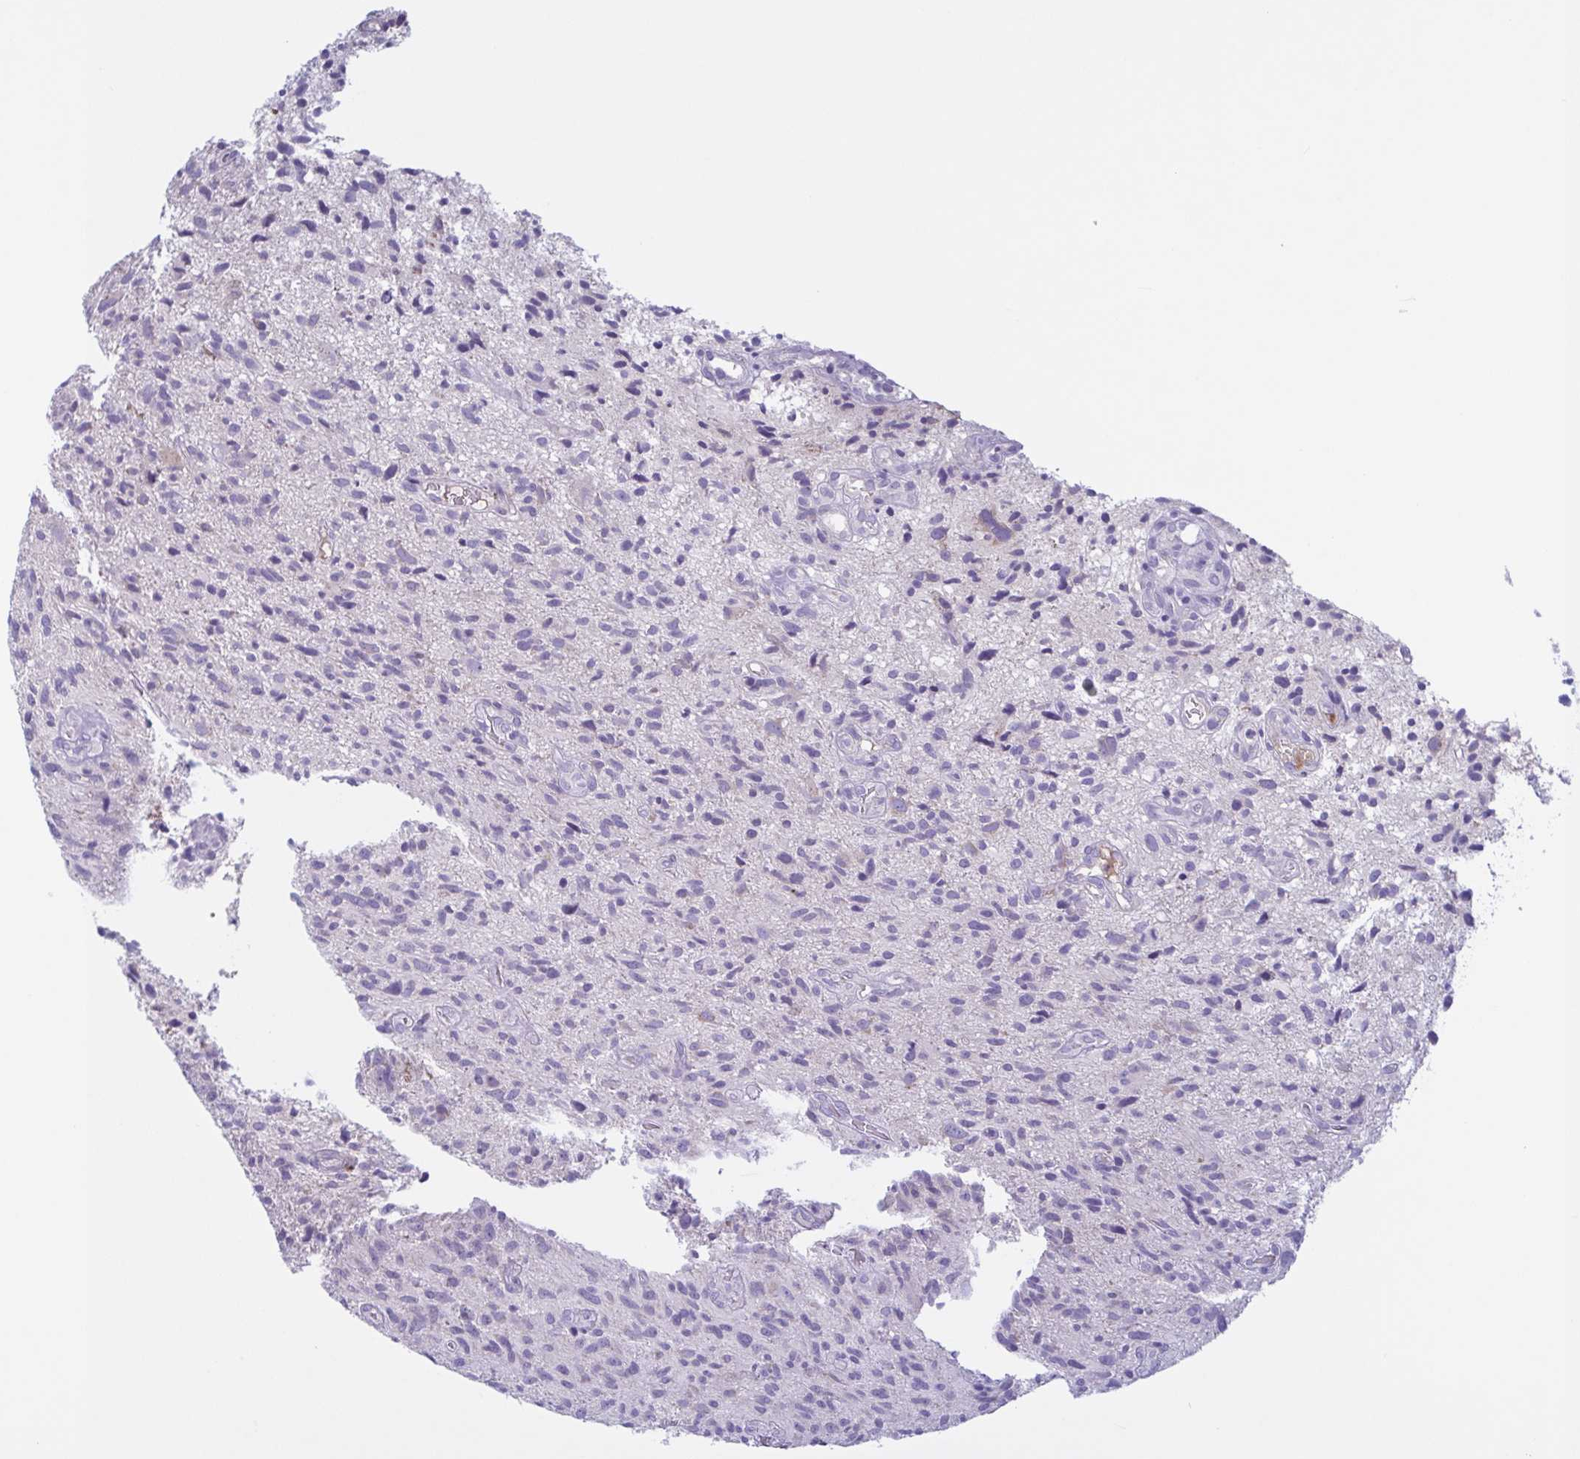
{"staining": {"intensity": "negative", "quantity": "none", "location": "none"}, "tissue": "glioma", "cell_type": "Tumor cells", "image_type": "cancer", "snomed": [{"axis": "morphology", "description": "Glioma, malignant, High grade"}, {"axis": "topography", "description": "Brain"}], "caption": "There is no significant expression in tumor cells of glioma.", "gene": "F13B", "patient": {"sex": "male", "age": 75}}